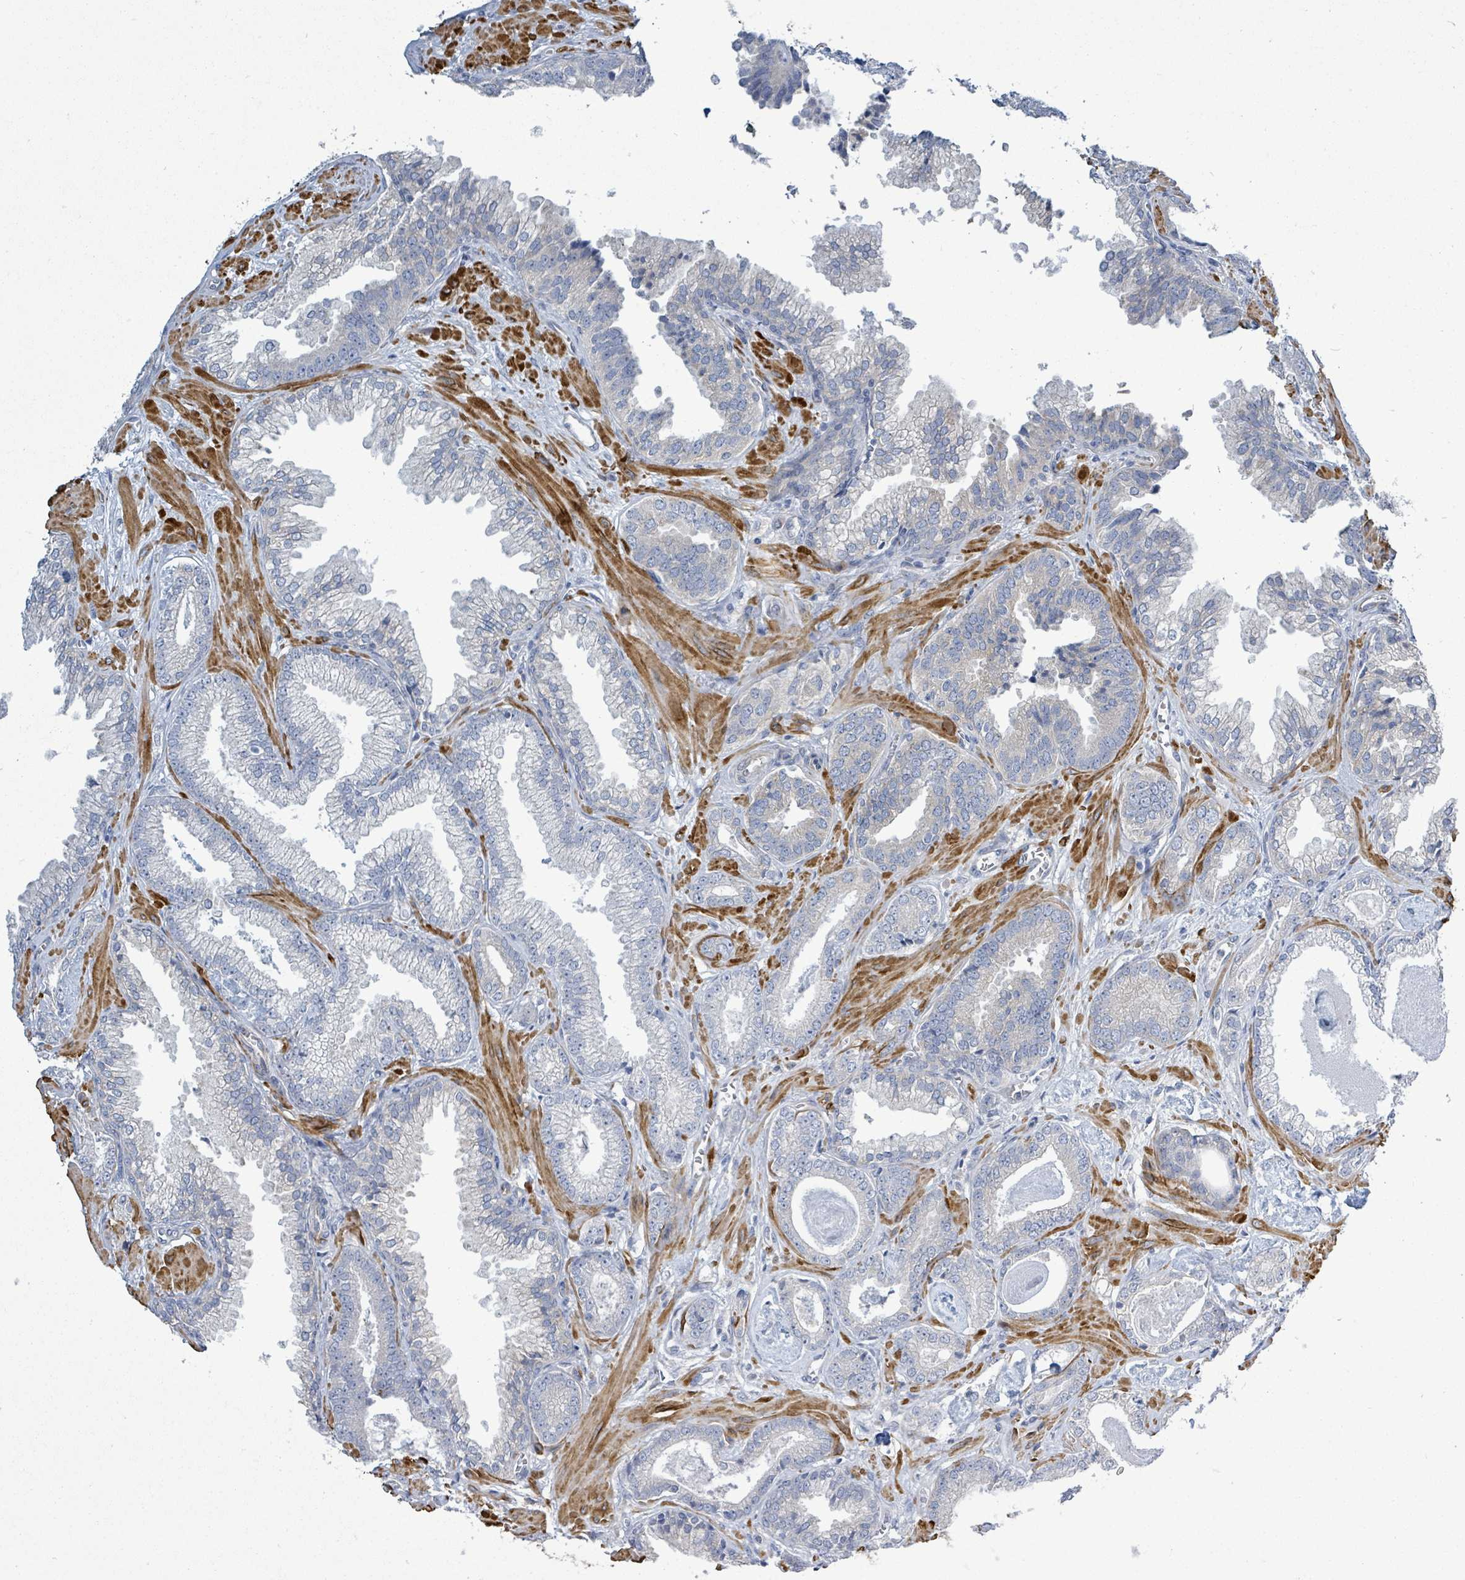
{"staining": {"intensity": "negative", "quantity": "none", "location": "none"}, "tissue": "prostate cancer", "cell_type": "Tumor cells", "image_type": "cancer", "snomed": [{"axis": "morphology", "description": "Adenocarcinoma, Low grade"}, {"axis": "topography", "description": "Prostate"}], "caption": "There is no significant positivity in tumor cells of prostate cancer (adenocarcinoma (low-grade)).", "gene": "SIRPB1", "patient": {"sex": "male", "age": 60}}